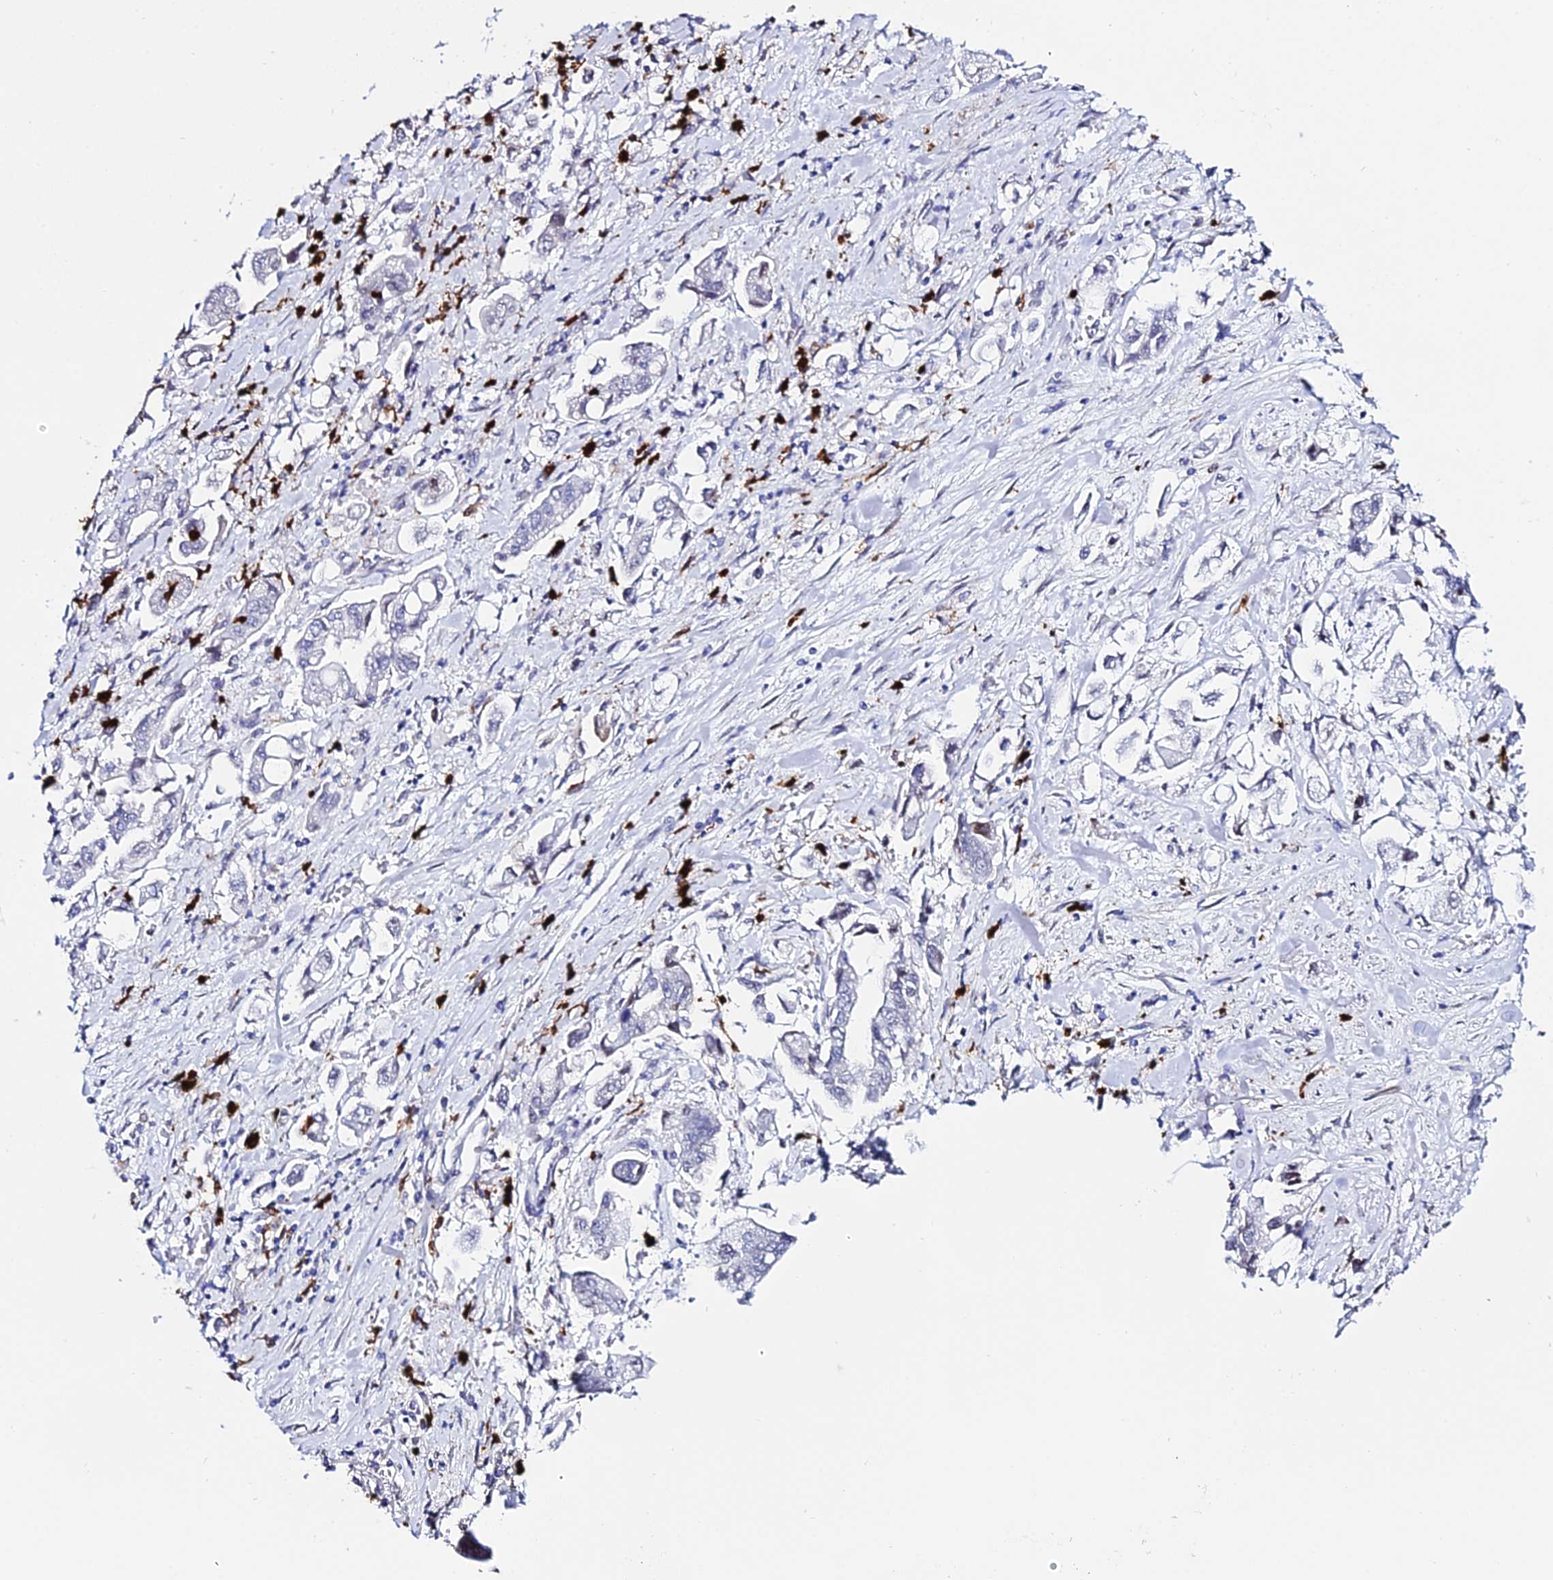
{"staining": {"intensity": "negative", "quantity": "none", "location": "none"}, "tissue": "stomach cancer", "cell_type": "Tumor cells", "image_type": "cancer", "snomed": [{"axis": "morphology", "description": "Adenocarcinoma, NOS"}, {"axis": "topography", "description": "Stomach"}], "caption": "DAB immunohistochemical staining of human stomach cancer (adenocarcinoma) displays no significant positivity in tumor cells.", "gene": "MCM10", "patient": {"sex": "male", "age": 62}}